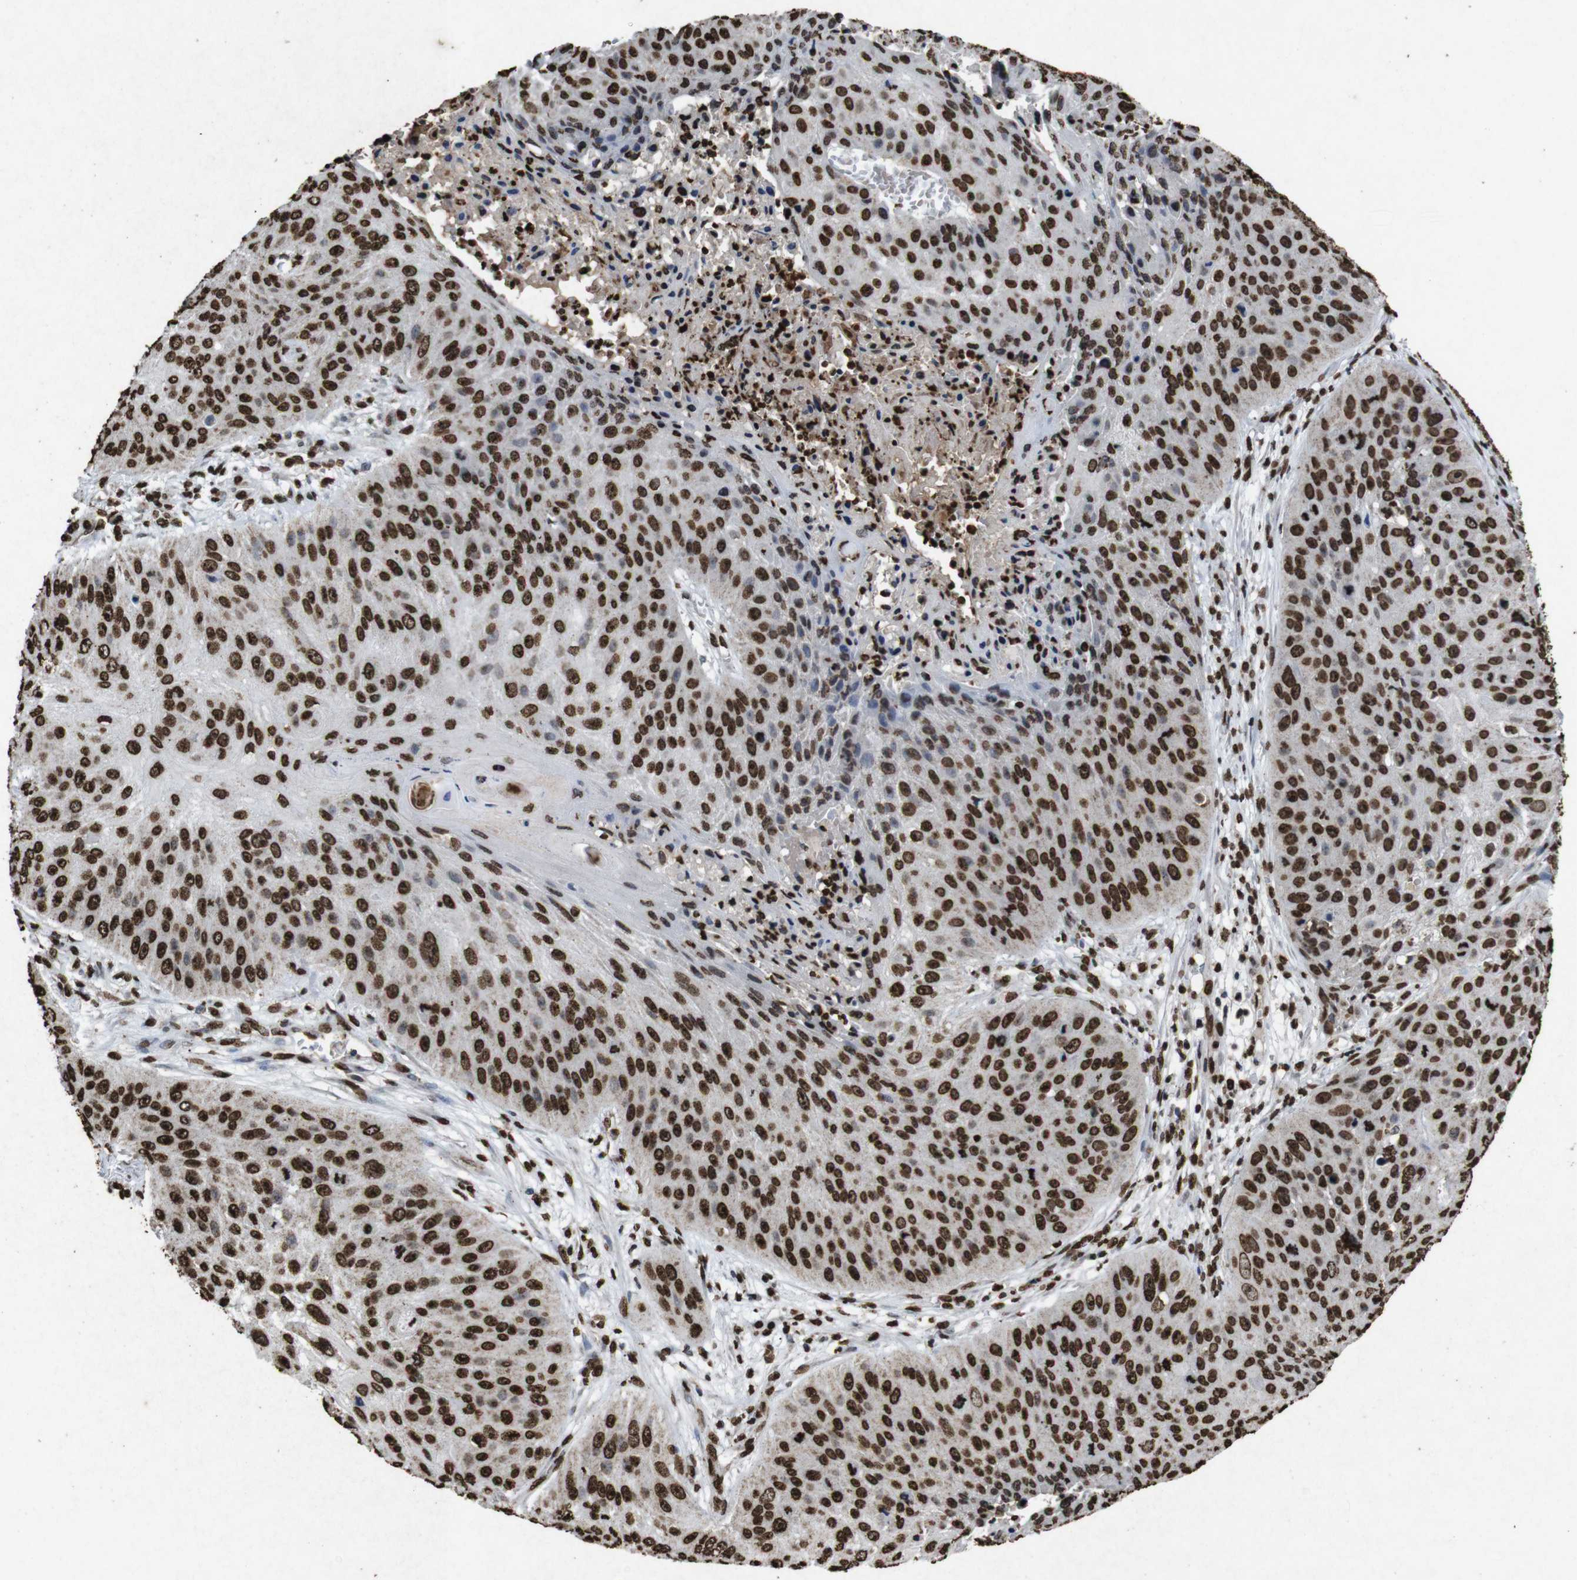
{"staining": {"intensity": "strong", "quantity": ">75%", "location": "nuclear"}, "tissue": "skin cancer", "cell_type": "Tumor cells", "image_type": "cancer", "snomed": [{"axis": "morphology", "description": "Squamous cell carcinoma, NOS"}, {"axis": "topography", "description": "Skin"}], "caption": "This histopathology image displays skin cancer stained with immunohistochemistry to label a protein in brown. The nuclear of tumor cells show strong positivity for the protein. Nuclei are counter-stained blue.", "gene": "MDM2", "patient": {"sex": "female", "age": 80}}